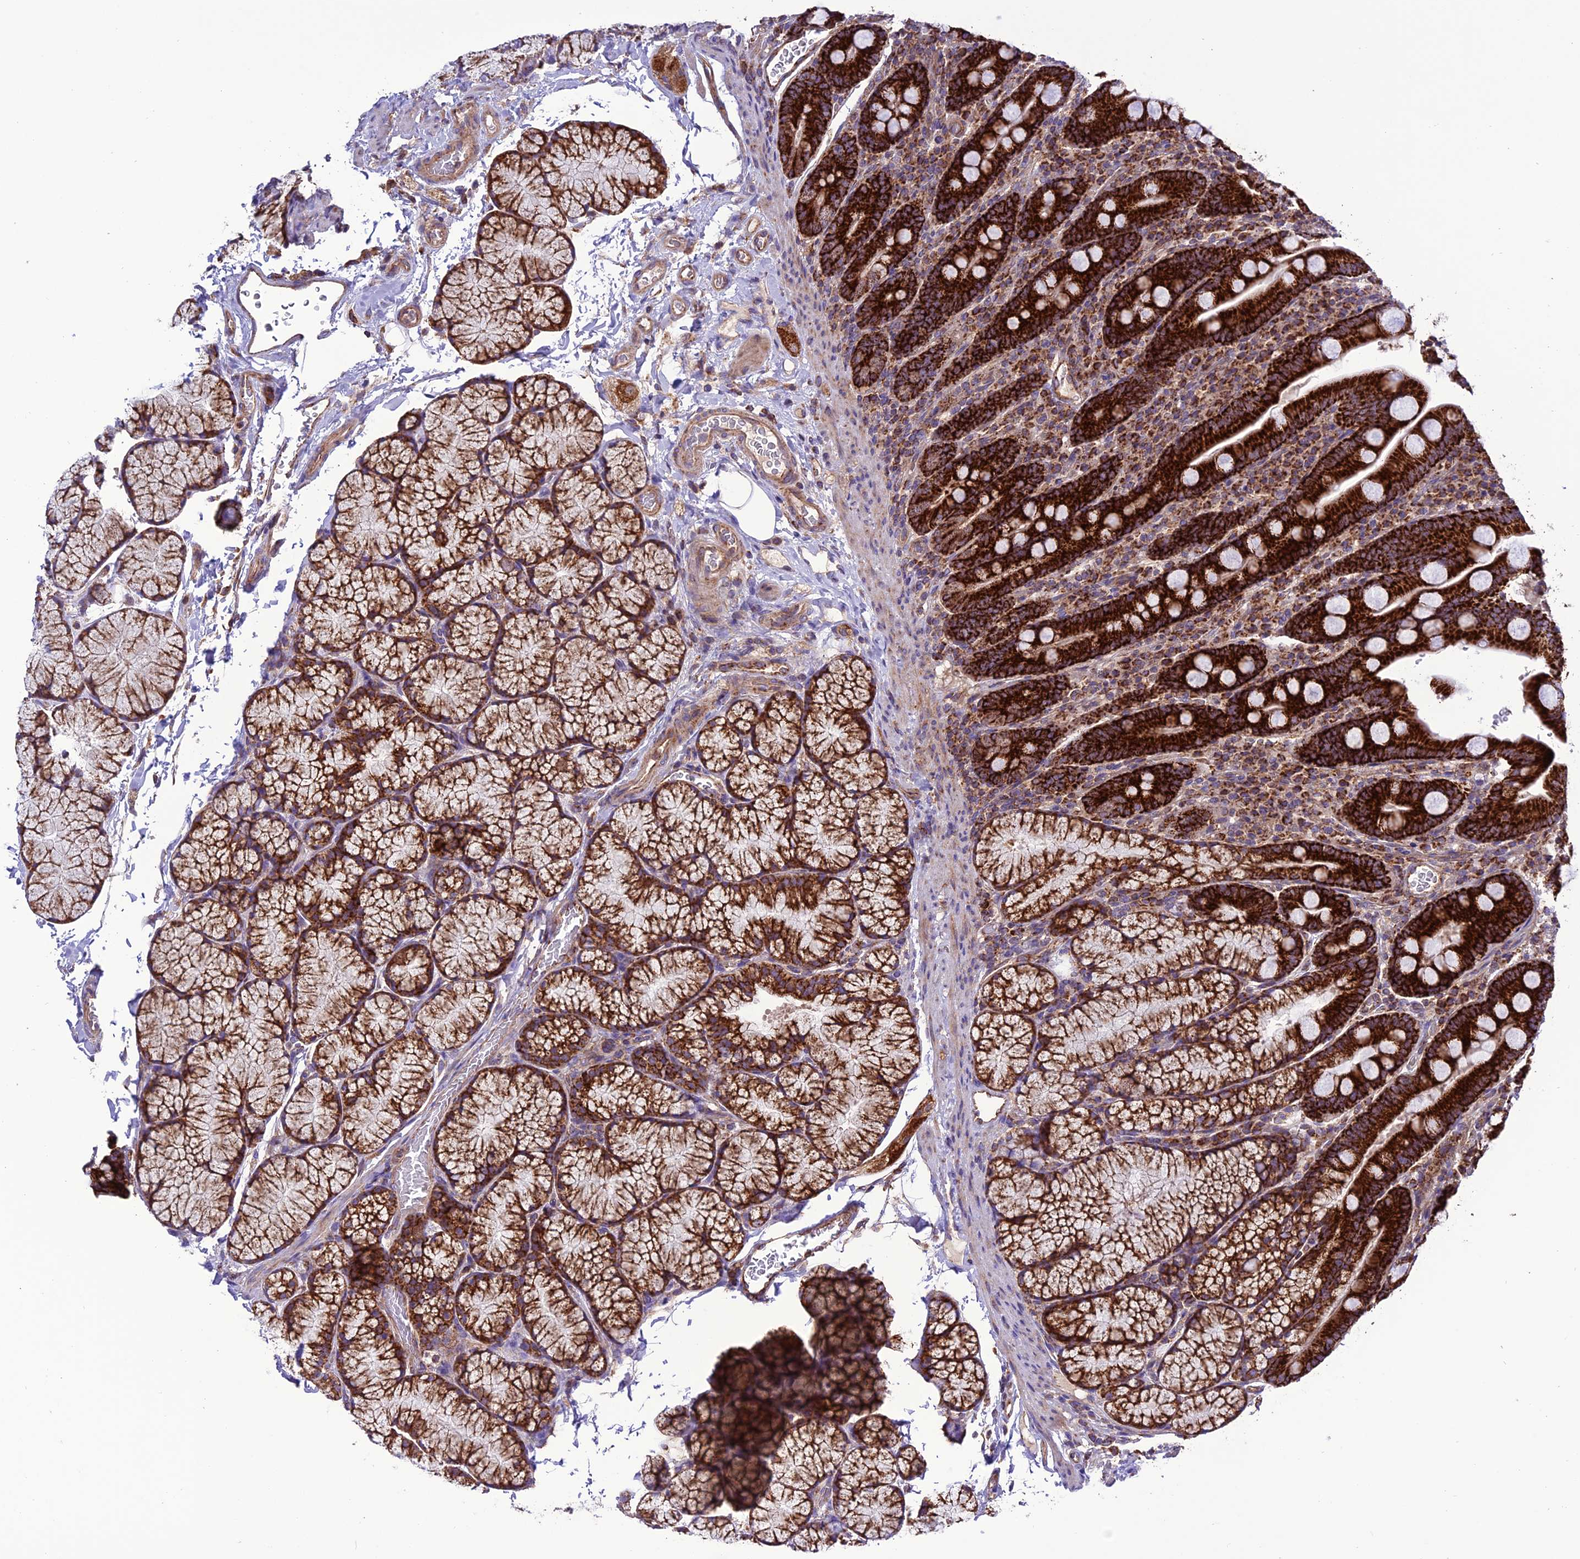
{"staining": {"intensity": "strong", "quantity": ">75%", "location": "cytoplasmic/membranous"}, "tissue": "duodenum", "cell_type": "Glandular cells", "image_type": "normal", "snomed": [{"axis": "morphology", "description": "Normal tissue, NOS"}, {"axis": "topography", "description": "Duodenum"}], "caption": "Immunohistochemistry photomicrograph of unremarkable duodenum stained for a protein (brown), which exhibits high levels of strong cytoplasmic/membranous positivity in about >75% of glandular cells.", "gene": "MRPS9", "patient": {"sex": "male", "age": 35}}